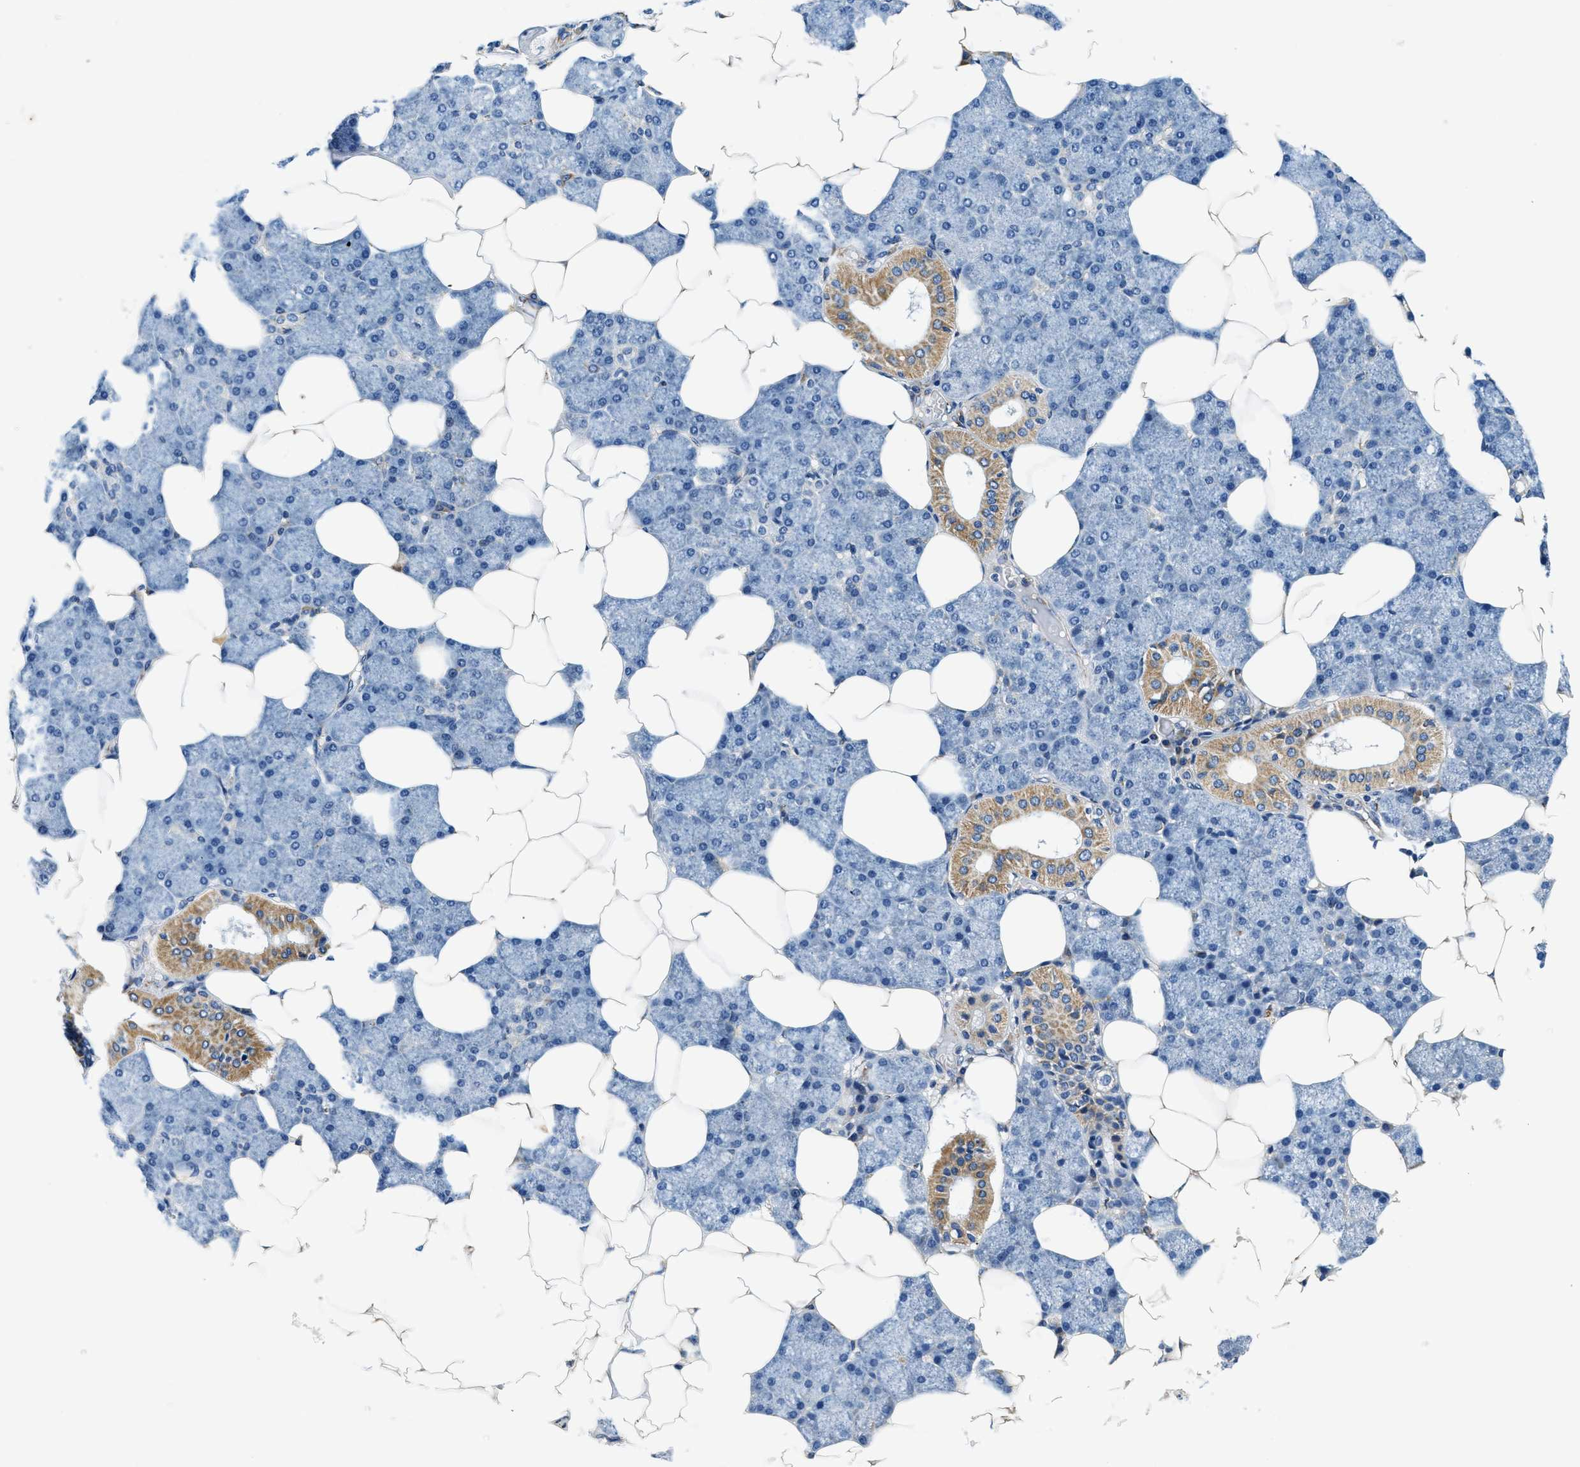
{"staining": {"intensity": "moderate", "quantity": "<25%", "location": "cytoplasmic/membranous"}, "tissue": "salivary gland", "cell_type": "Glandular cells", "image_type": "normal", "snomed": [{"axis": "morphology", "description": "Normal tissue, NOS"}, {"axis": "topography", "description": "Salivary gland"}], "caption": "This photomicrograph displays normal salivary gland stained with IHC to label a protein in brown. The cytoplasmic/membranous of glandular cells show moderate positivity for the protein. Nuclei are counter-stained blue.", "gene": "SAMD4B", "patient": {"sex": "male", "age": 62}}